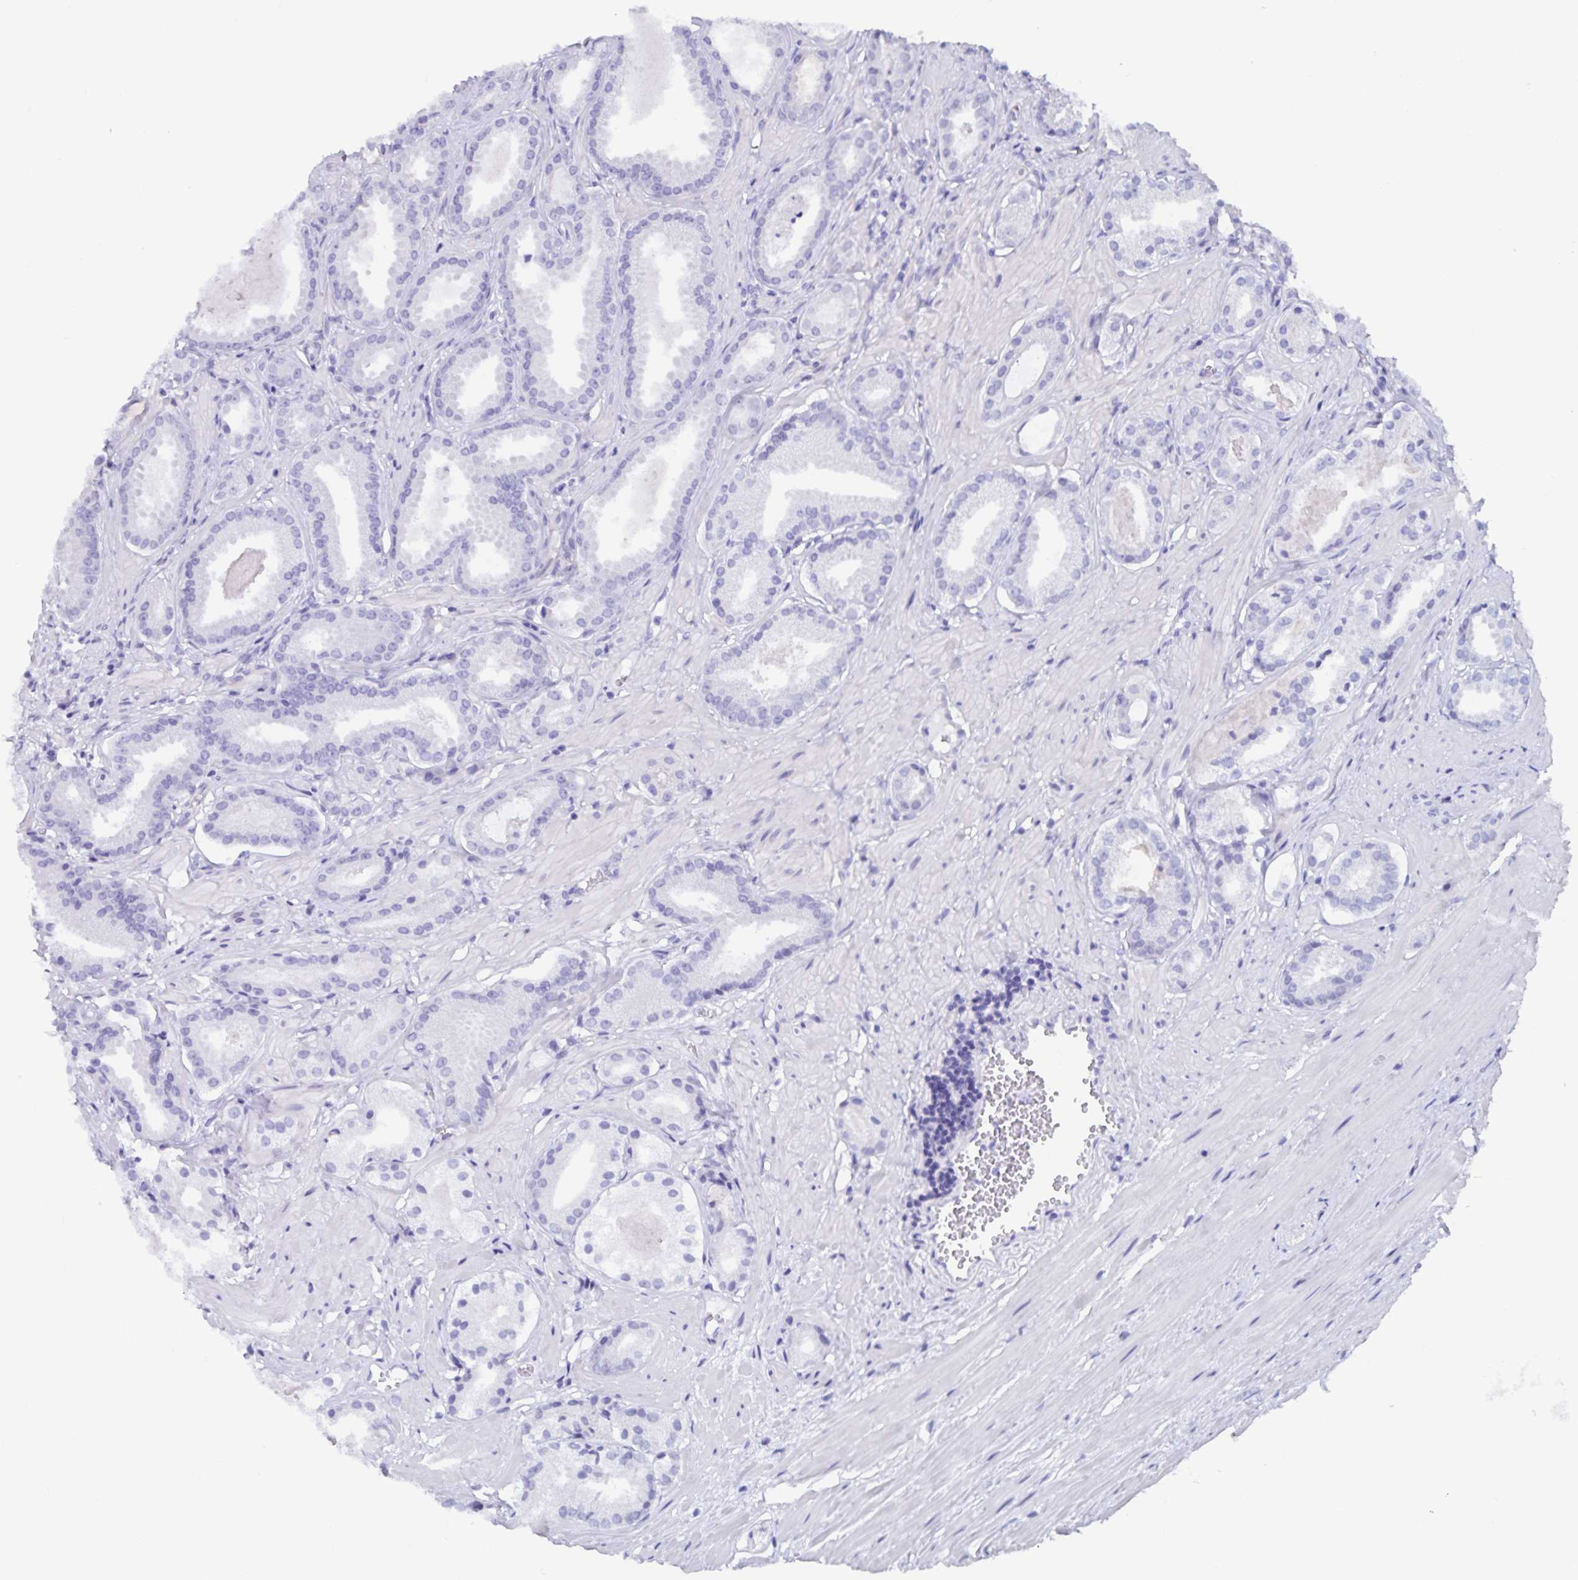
{"staining": {"intensity": "negative", "quantity": "none", "location": "none"}, "tissue": "prostate cancer", "cell_type": "Tumor cells", "image_type": "cancer", "snomed": [{"axis": "morphology", "description": "Adenocarcinoma, NOS"}, {"axis": "morphology", "description": "Adenocarcinoma, Low grade"}, {"axis": "topography", "description": "Prostate"}], "caption": "Tumor cells are negative for protein expression in human prostate adenocarcinoma.", "gene": "GPR137", "patient": {"sex": "male", "age": 64}}